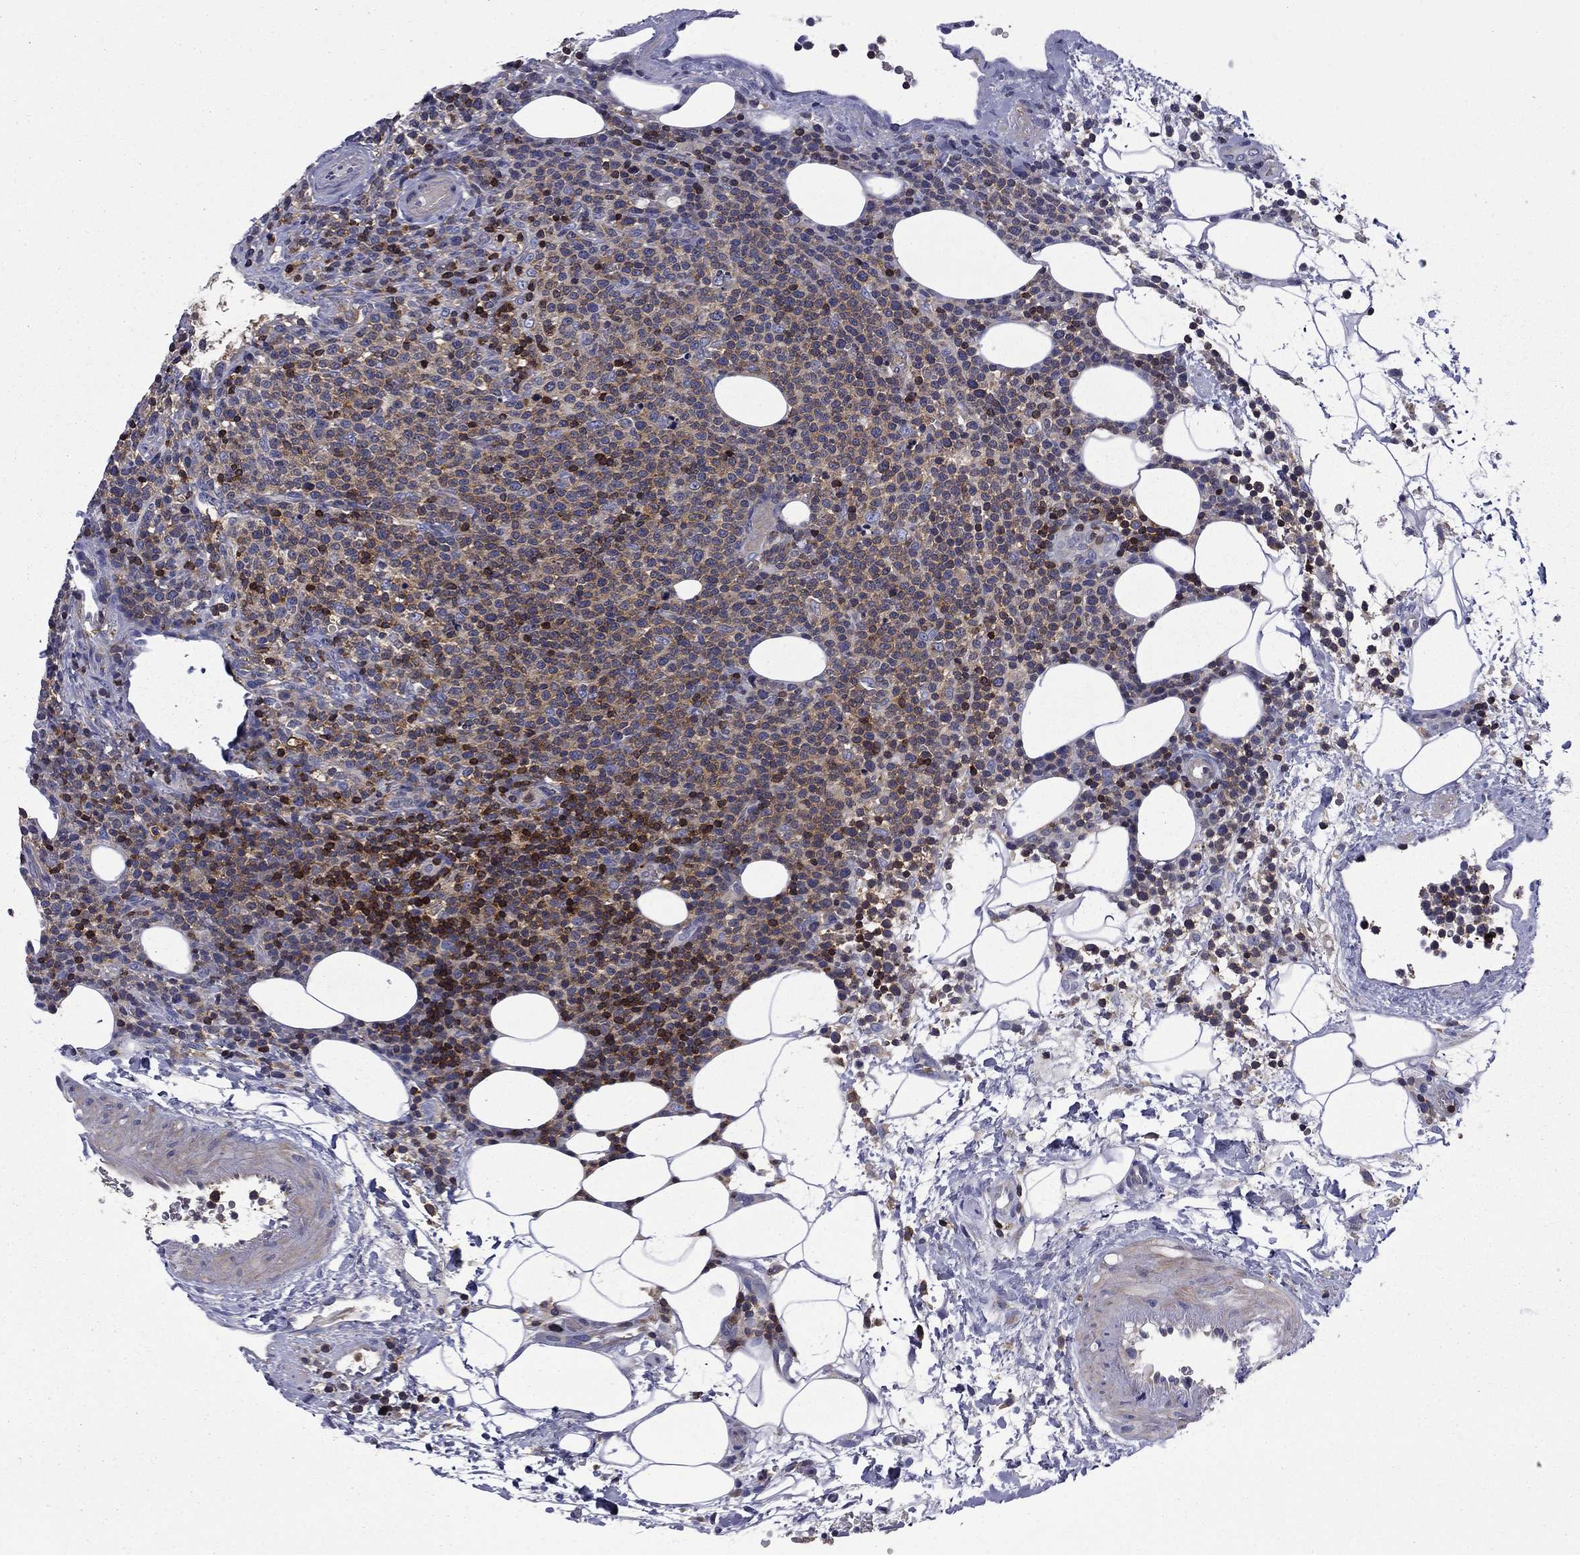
{"staining": {"intensity": "negative", "quantity": "none", "location": "none"}, "tissue": "lymphoma", "cell_type": "Tumor cells", "image_type": "cancer", "snomed": [{"axis": "morphology", "description": "Malignant lymphoma, non-Hodgkin's type, High grade"}, {"axis": "topography", "description": "Lymph node"}], "caption": "This histopathology image is of high-grade malignant lymphoma, non-Hodgkin's type stained with immunohistochemistry (IHC) to label a protein in brown with the nuclei are counter-stained blue. There is no expression in tumor cells.", "gene": "ARHGAP45", "patient": {"sex": "male", "age": 61}}